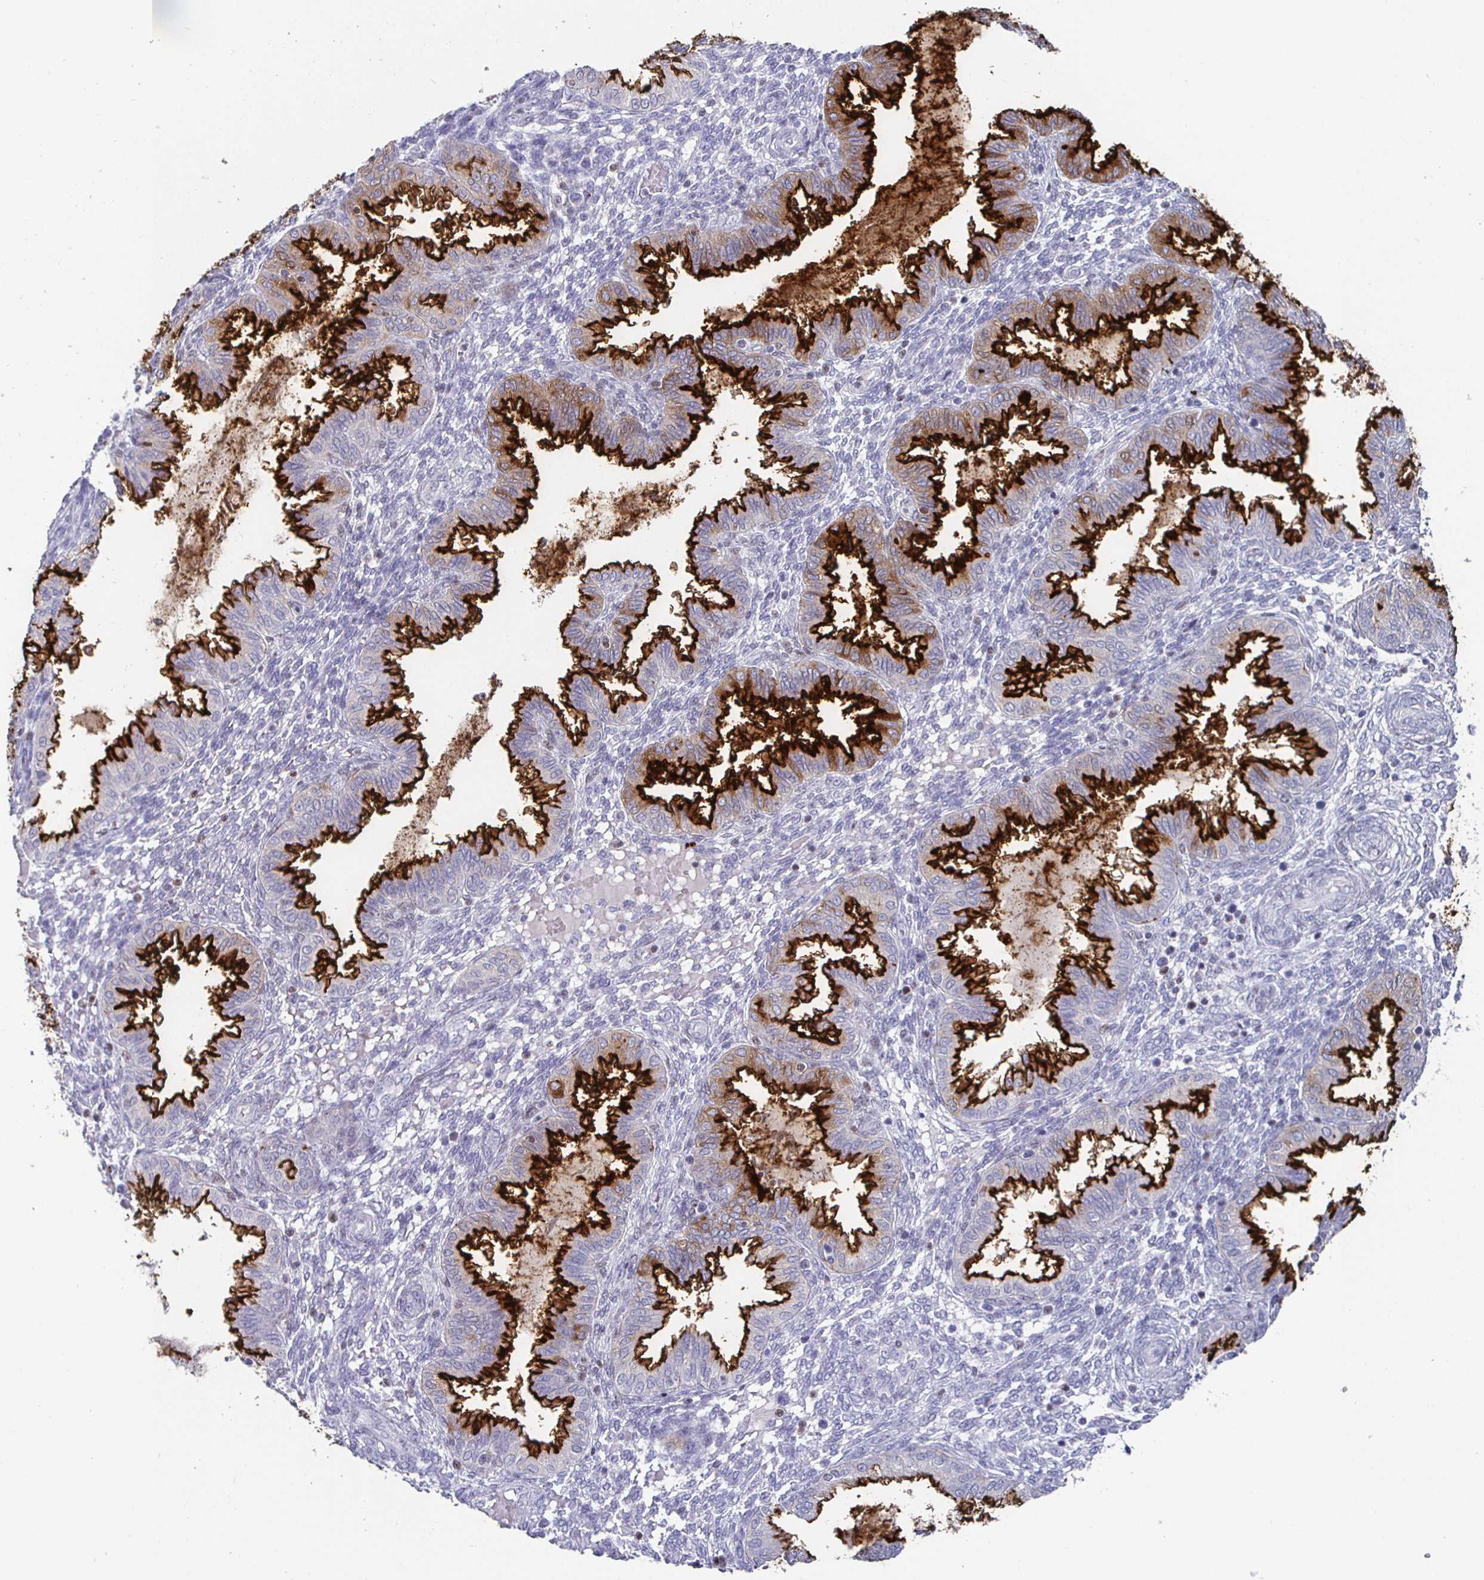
{"staining": {"intensity": "negative", "quantity": "none", "location": "none"}, "tissue": "endometrium", "cell_type": "Cells in endometrial stroma", "image_type": "normal", "snomed": [{"axis": "morphology", "description": "Normal tissue, NOS"}, {"axis": "topography", "description": "Endometrium"}], "caption": "This is an immunohistochemistry (IHC) histopathology image of normal endometrium. There is no staining in cells in endometrial stroma.", "gene": "RUNX2", "patient": {"sex": "female", "age": 33}}